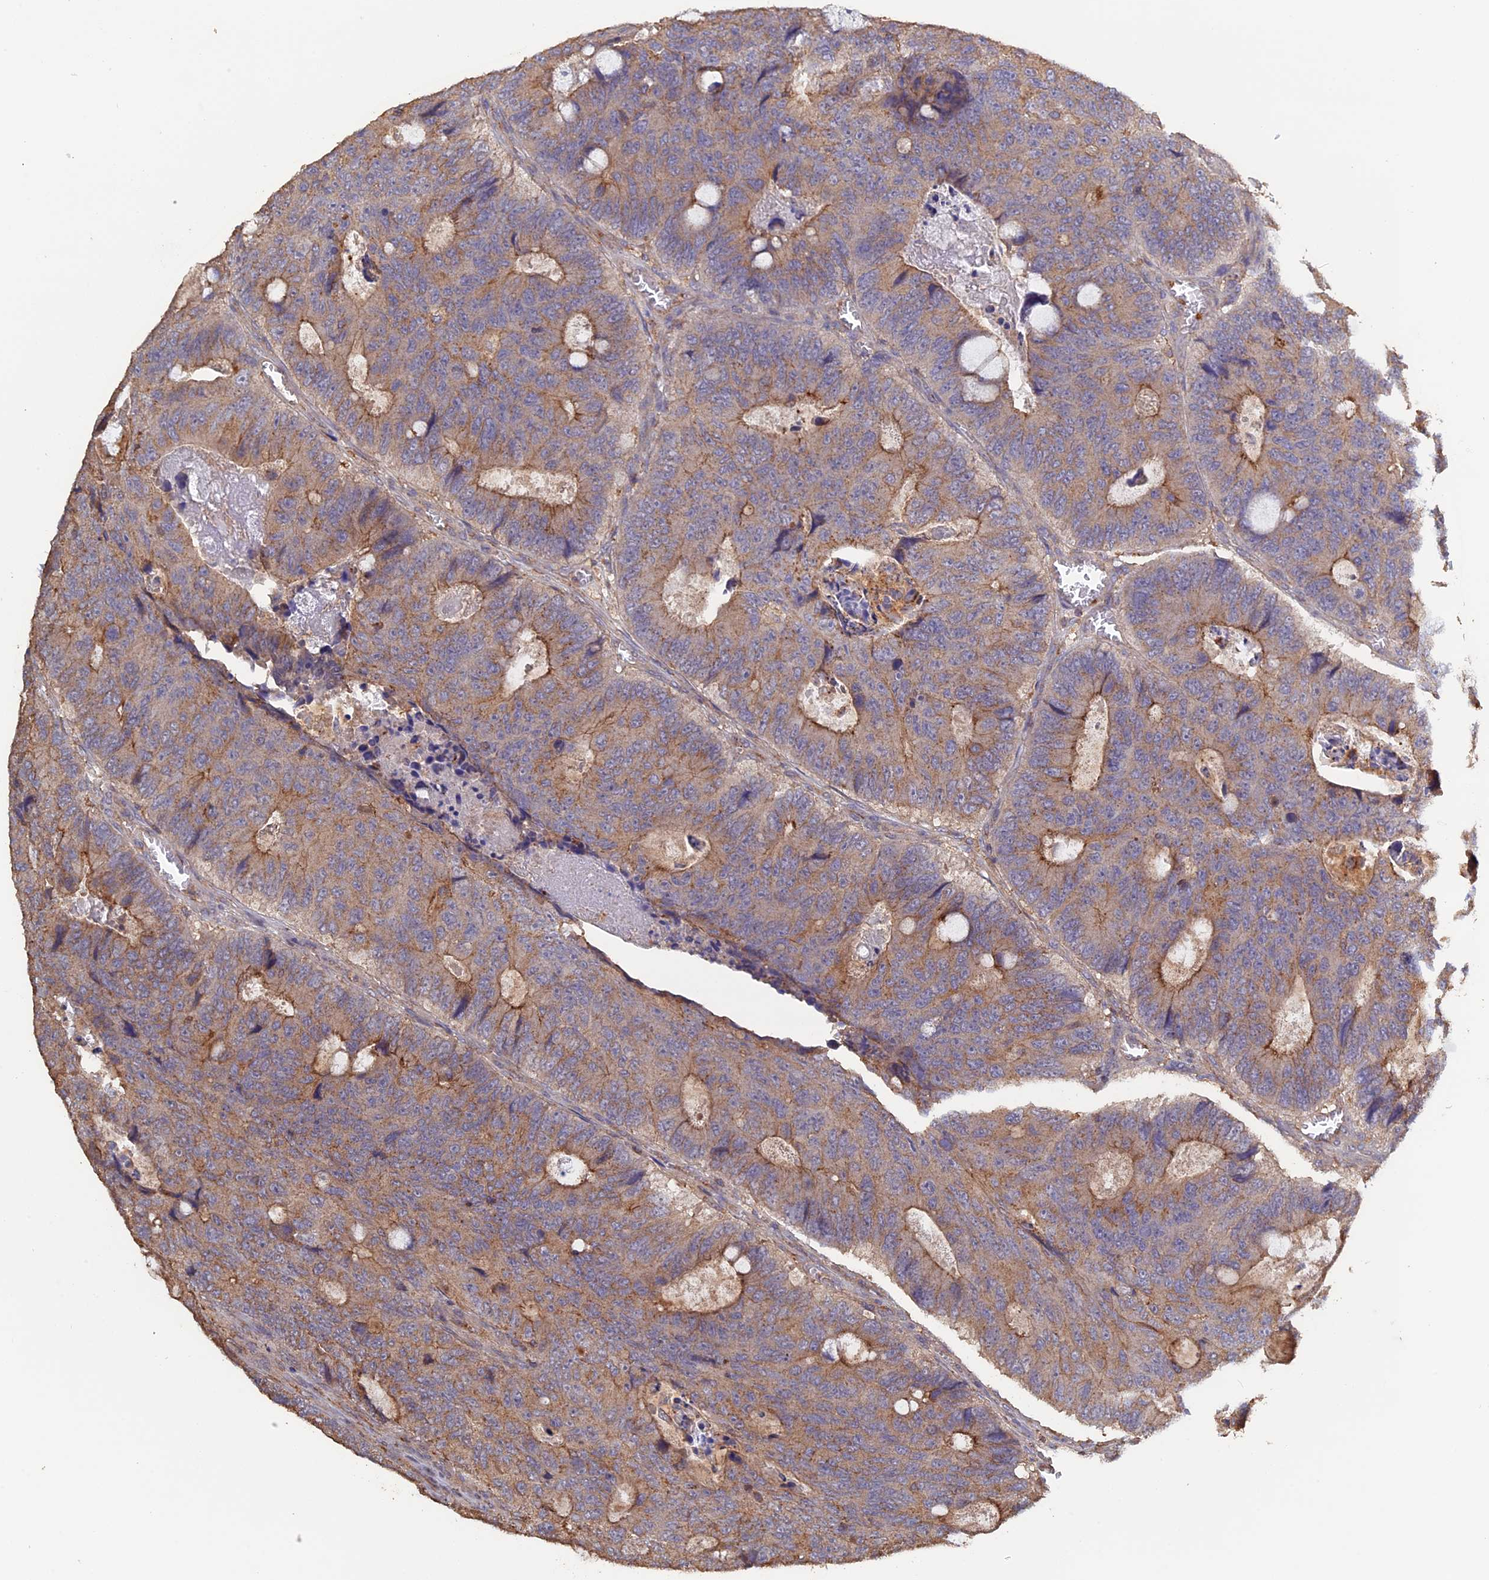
{"staining": {"intensity": "moderate", "quantity": "25%-75%", "location": "cytoplasmic/membranous"}, "tissue": "colorectal cancer", "cell_type": "Tumor cells", "image_type": "cancer", "snomed": [{"axis": "morphology", "description": "Adenocarcinoma, NOS"}, {"axis": "topography", "description": "Colon"}], "caption": "Immunohistochemical staining of human colorectal cancer shows moderate cytoplasmic/membranous protein staining in about 25%-75% of tumor cells.", "gene": "PIGQ", "patient": {"sex": "male", "age": 87}}